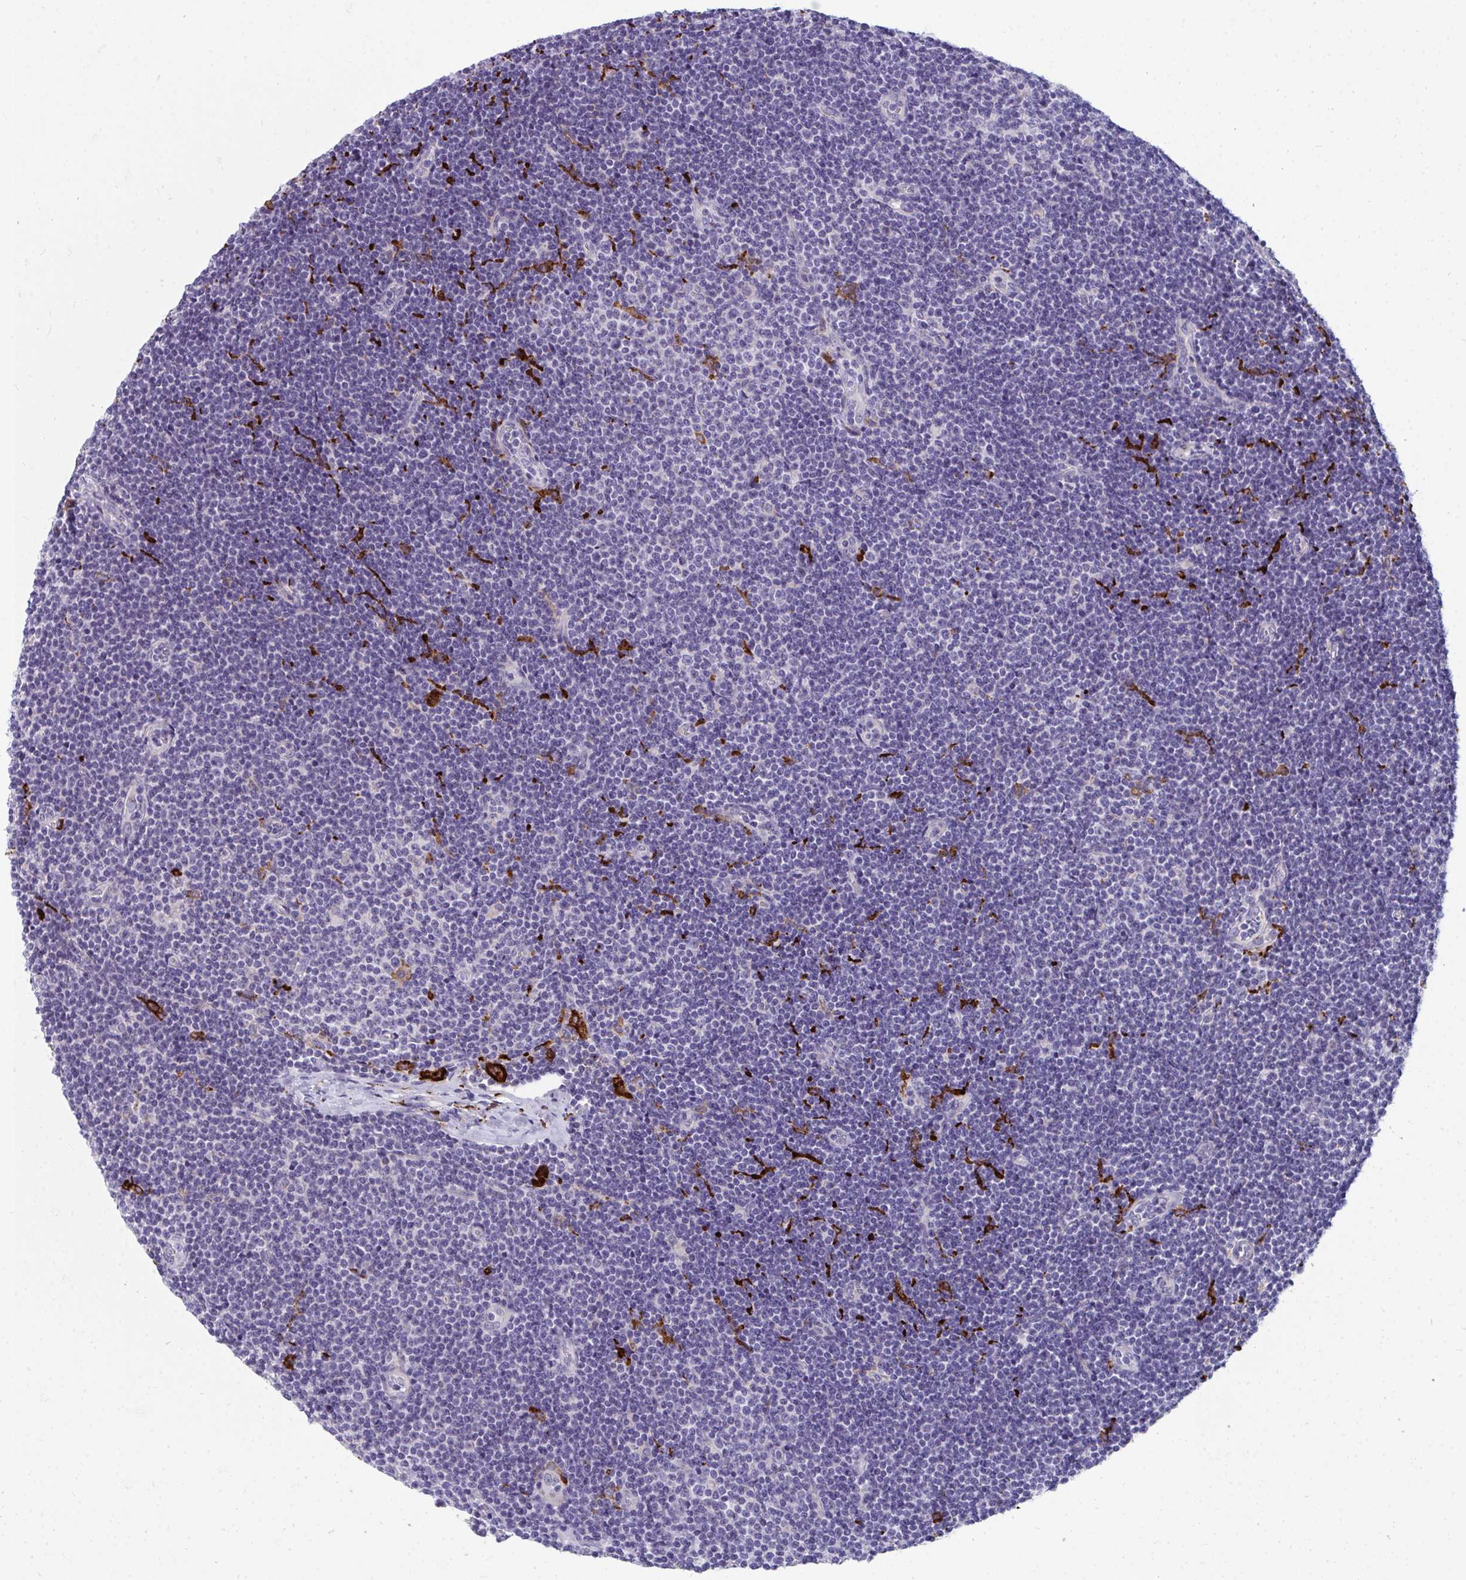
{"staining": {"intensity": "negative", "quantity": "none", "location": "none"}, "tissue": "lymphoma", "cell_type": "Tumor cells", "image_type": "cancer", "snomed": [{"axis": "morphology", "description": "Malignant lymphoma, non-Hodgkin's type, Low grade"}, {"axis": "topography", "description": "Lymph node"}], "caption": "This histopathology image is of lymphoma stained with immunohistochemistry to label a protein in brown with the nuclei are counter-stained blue. There is no expression in tumor cells.", "gene": "CD163", "patient": {"sex": "male", "age": 48}}